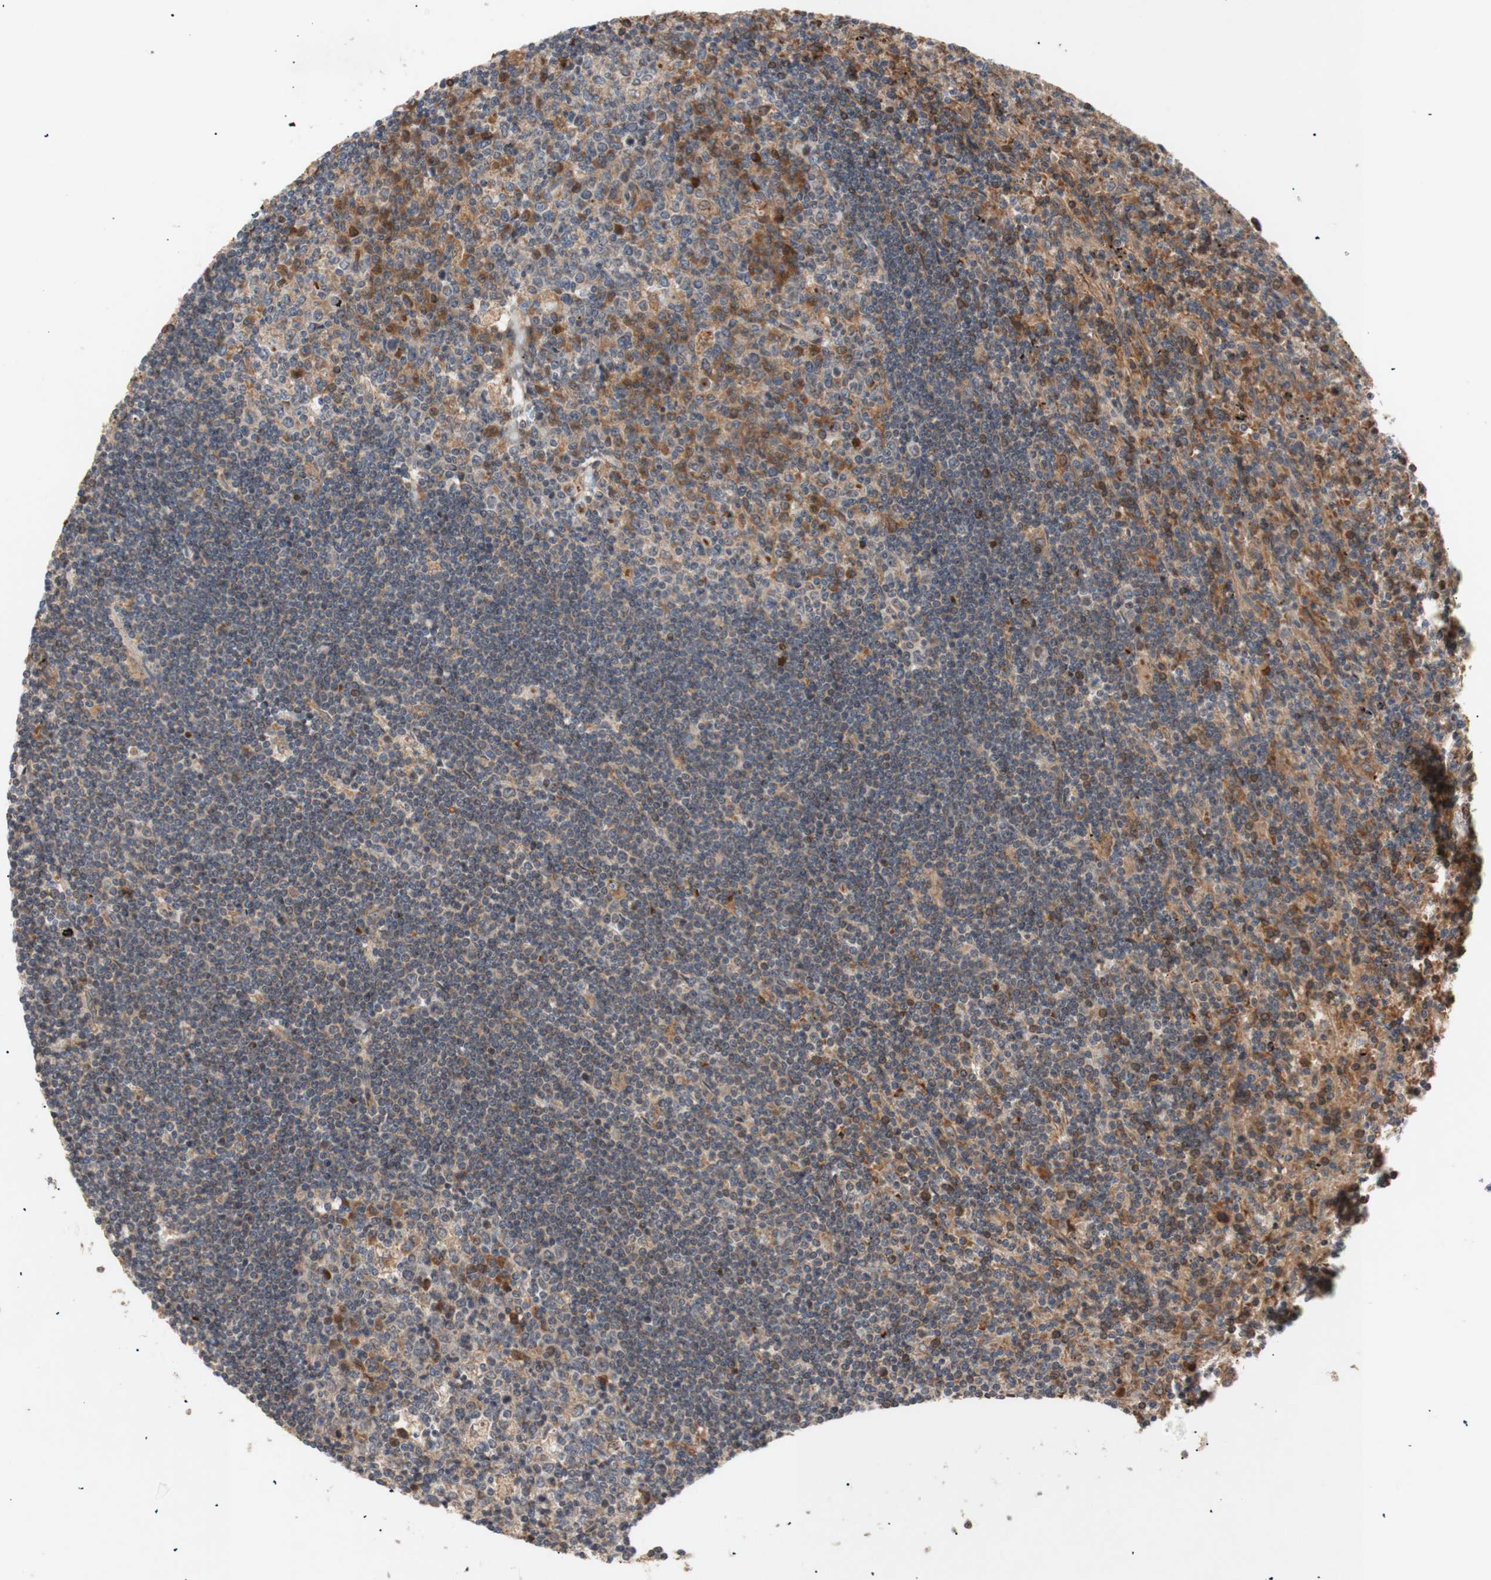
{"staining": {"intensity": "moderate", "quantity": "<25%", "location": "cytoplasmic/membranous"}, "tissue": "lymphoma", "cell_type": "Tumor cells", "image_type": "cancer", "snomed": [{"axis": "morphology", "description": "Malignant lymphoma, non-Hodgkin's type, Low grade"}, {"axis": "topography", "description": "Spleen"}], "caption": "IHC (DAB (3,3'-diaminobenzidine)) staining of lymphoma displays moderate cytoplasmic/membranous protein expression in about <25% of tumor cells. IHC stains the protein in brown and the nuclei are stained blue.", "gene": "PKN1", "patient": {"sex": "male", "age": 76}}